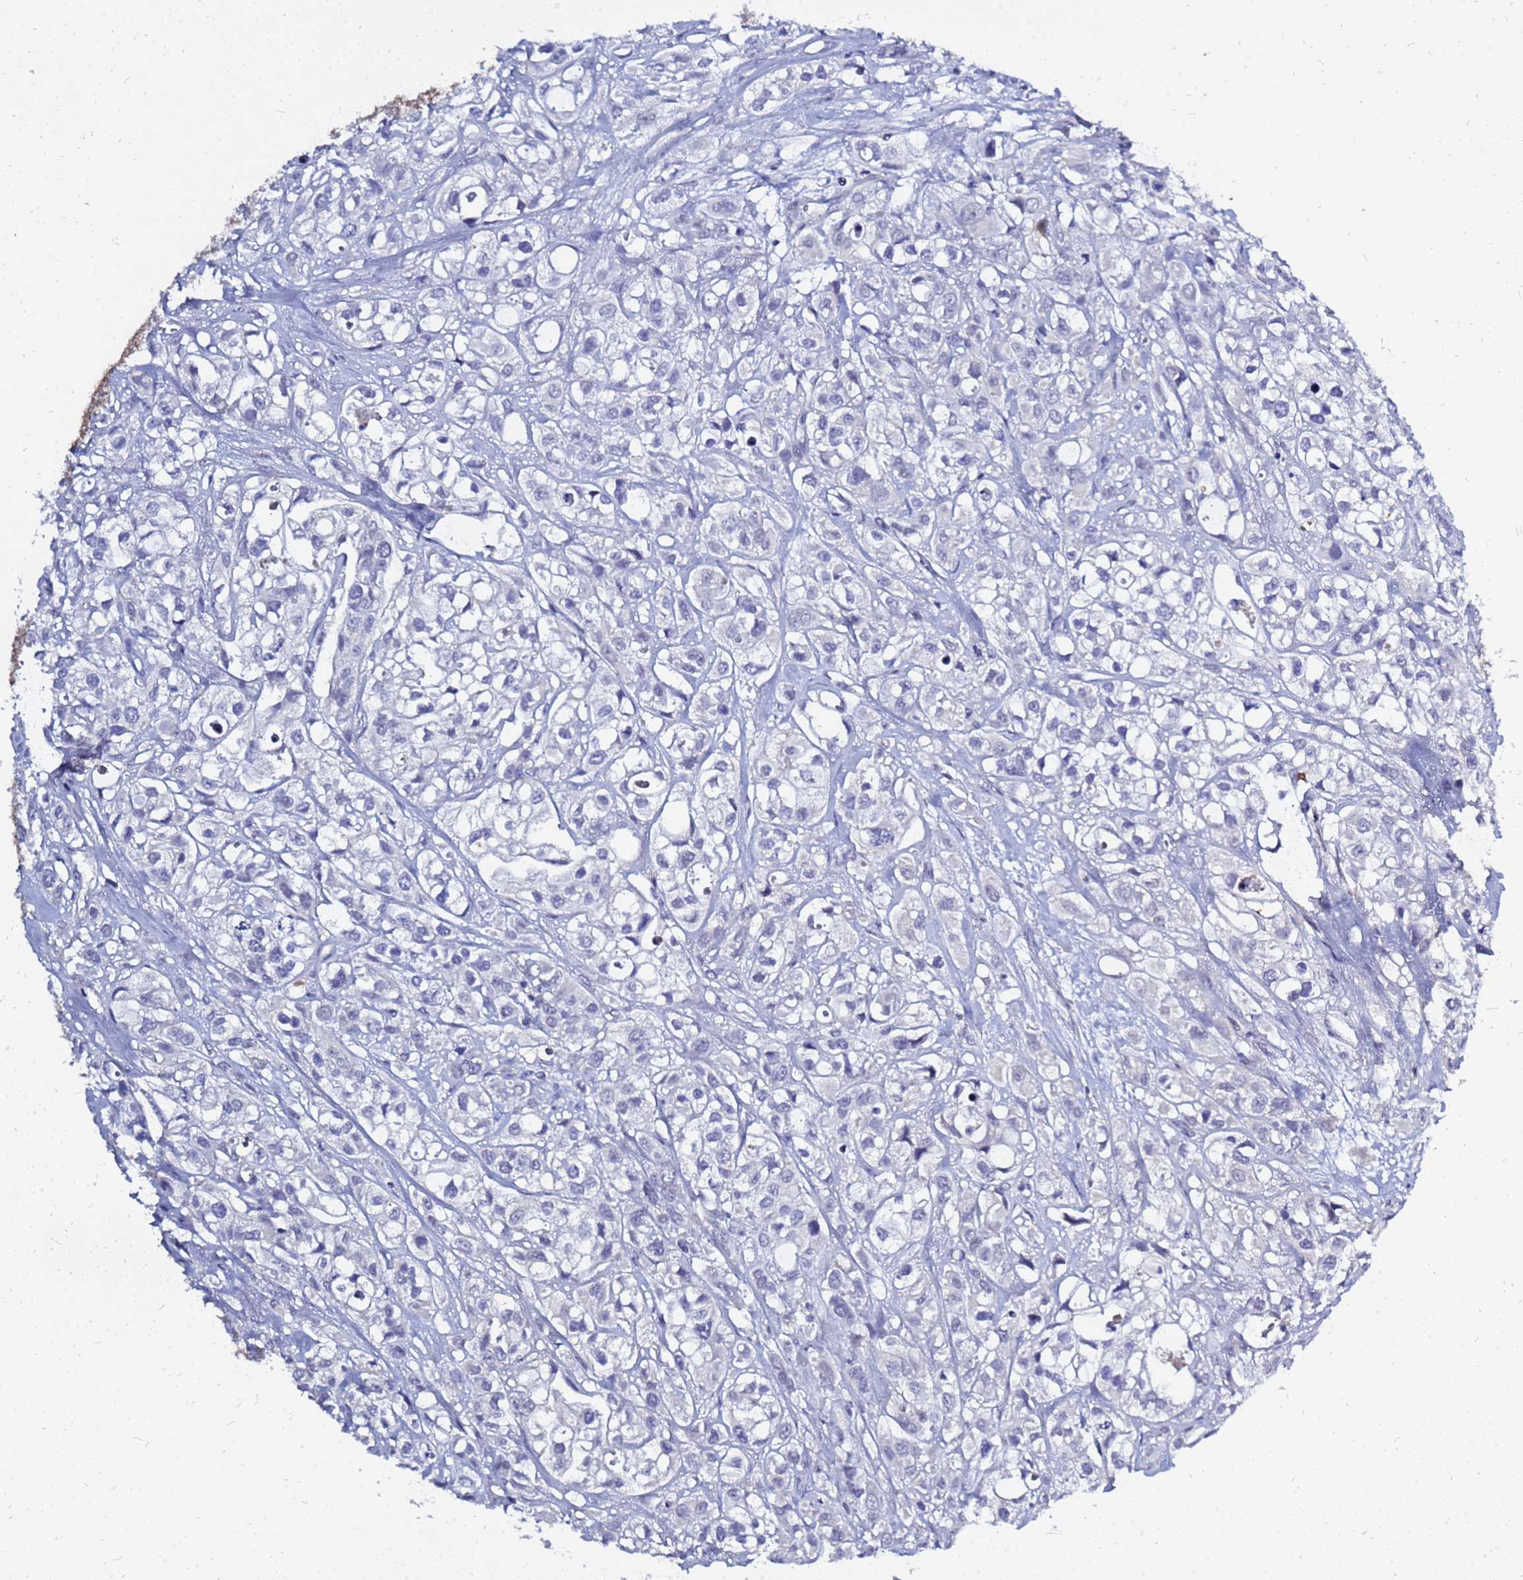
{"staining": {"intensity": "negative", "quantity": "none", "location": "none"}, "tissue": "urothelial cancer", "cell_type": "Tumor cells", "image_type": "cancer", "snomed": [{"axis": "morphology", "description": "Urothelial carcinoma, High grade"}, {"axis": "topography", "description": "Urinary bladder"}], "caption": "High power microscopy image of an immunohistochemistry micrograph of urothelial cancer, revealing no significant expression in tumor cells.", "gene": "SRGAP3", "patient": {"sex": "male", "age": 67}}